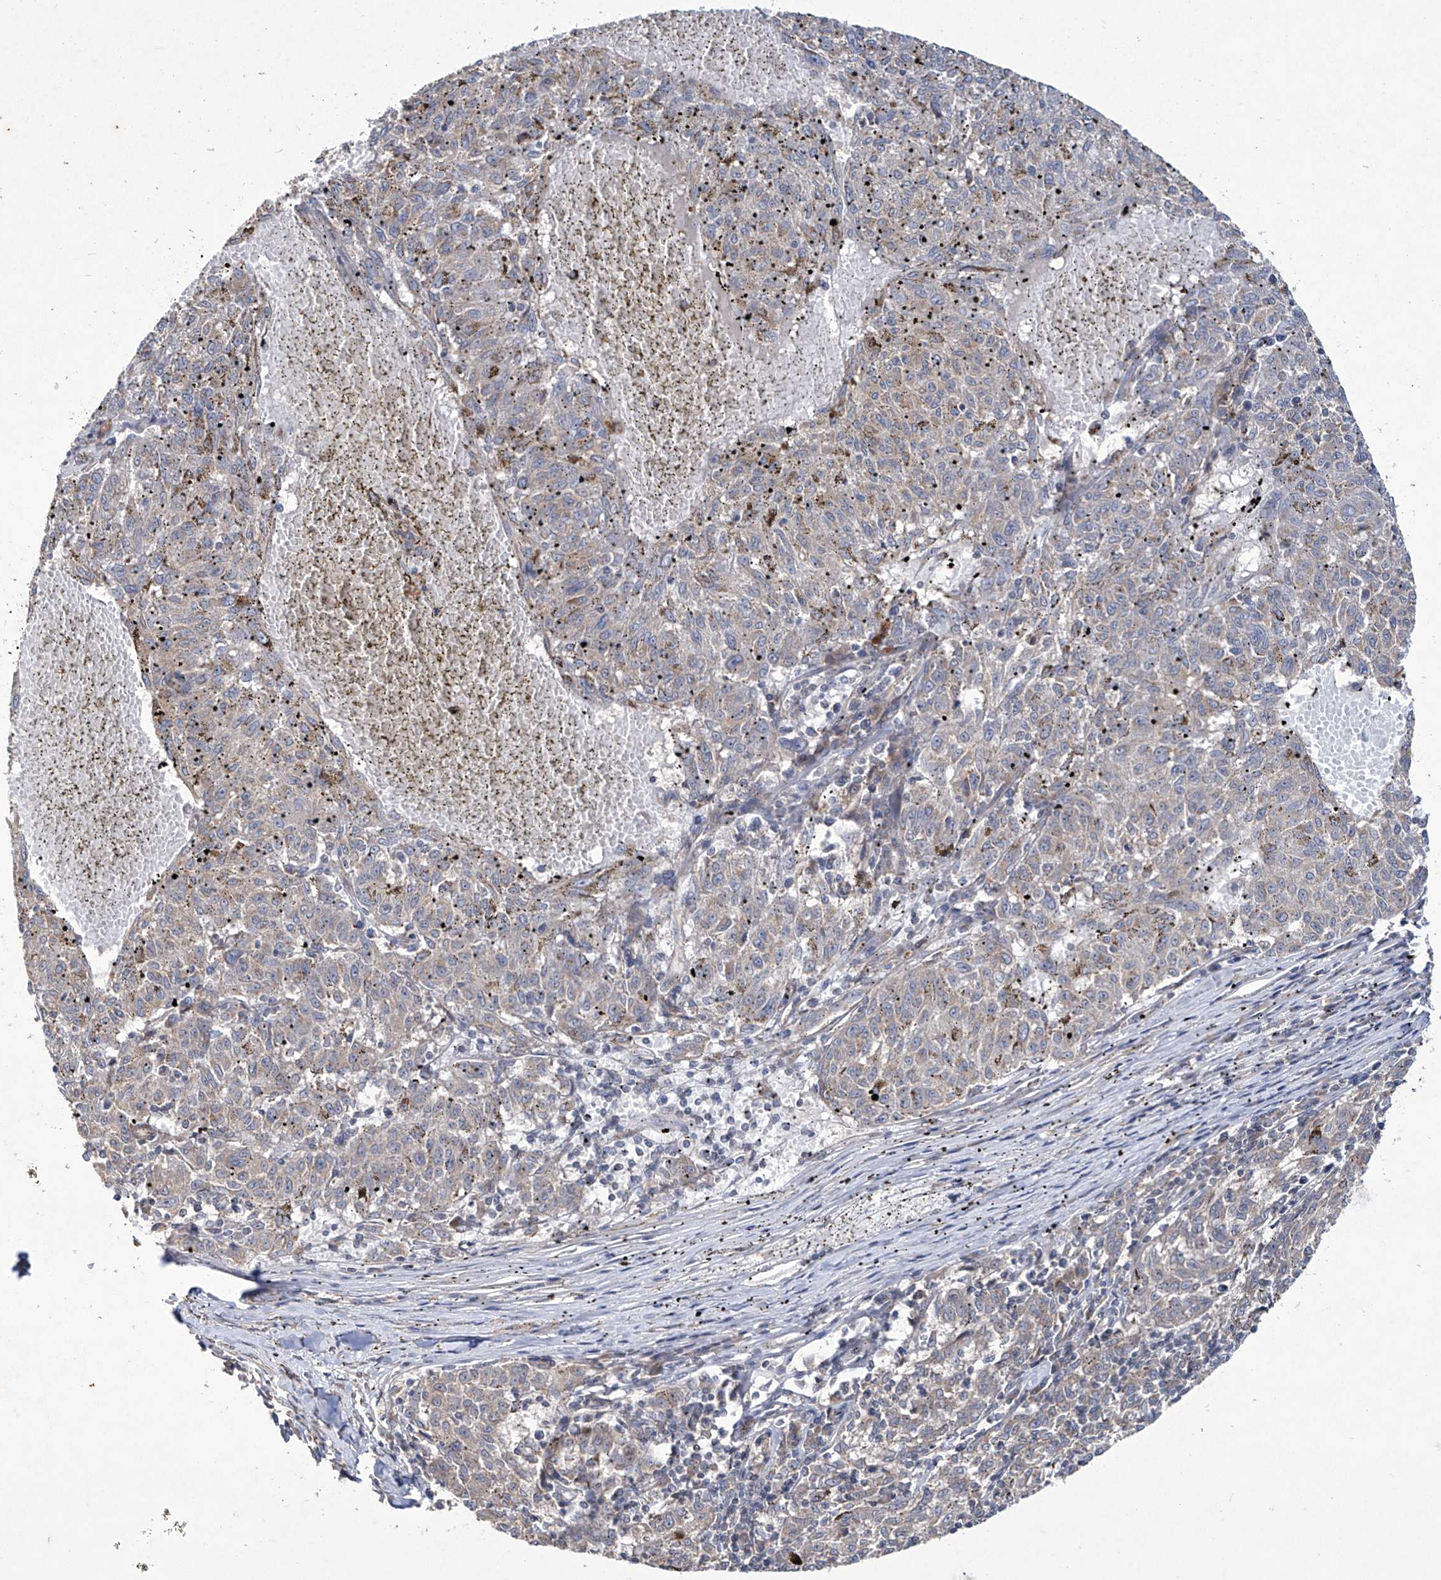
{"staining": {"intensity": "negative", "quantity": "none", "location": "none"}, "tissue": "melanoma", "cell_type": "Tumor cells", "image_type": "cancer", "snomed": [{"axis": "morphology", "description": "Malignant melanoma, NOS"}, {"axis": "topography", "description": "Skin"}], "caption": "Immunohistochemistry (IHC) of human melanoma reveals no expression in tumor cells. (DAB (3,3'-diaminobenzidine) immunohistochemistry visualized using brightfield microscopy, high magnification).", "gene": "TRIM60", "patient": {"sex": "female", "age": 72}}